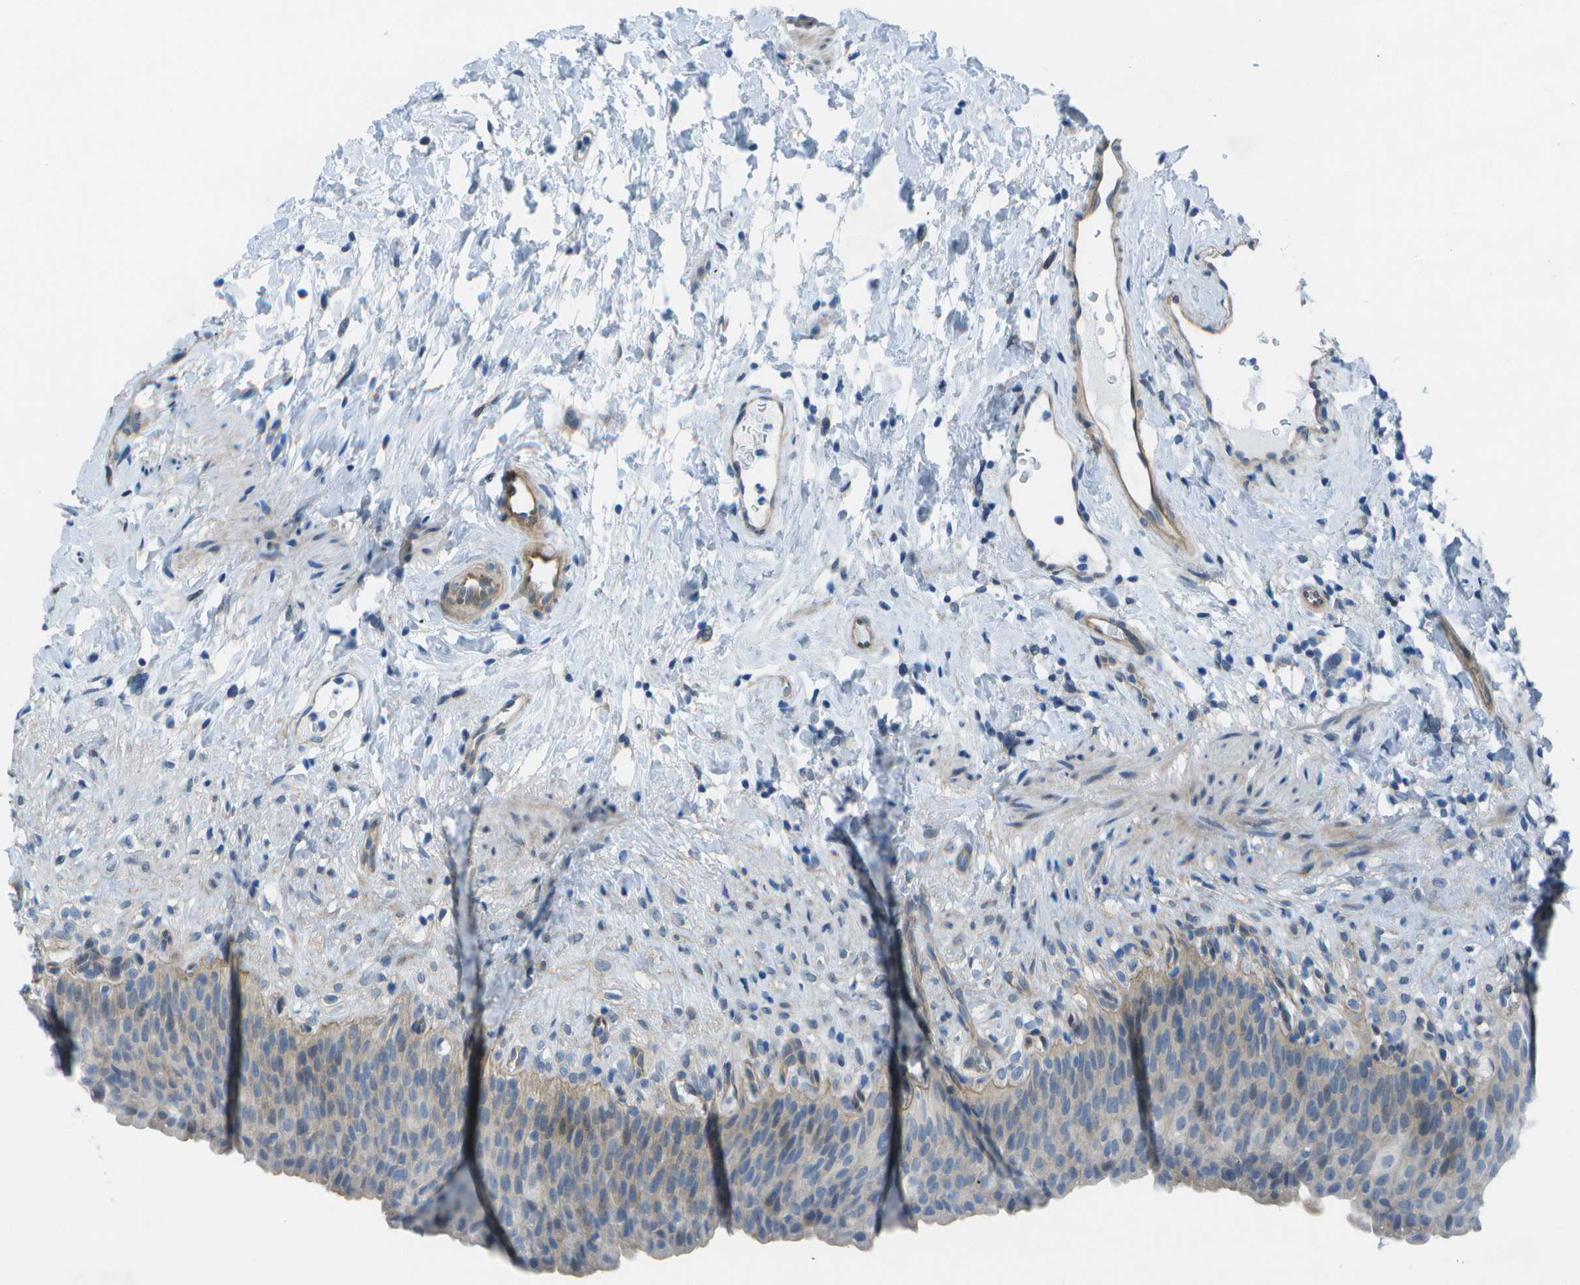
{"staining": {"intensity": "weak", "quantity": "<25%", "location": "cytoplasmic/membranous"}, "tissue": "urinary bladder", "cell_type": "Urothelial cells", "image_type": "normal", "snomed": [{"axis": "morphology", "description": "Normal tissue, NOS"}, {"axis": "topography", "description": "Urinary bladder"}], "caption": "The immunohistochemistry image has no significant positivity in urothelial cells of urinary bladder.", "gene": "SORBS3", "patient": {"sex": "female", "age": 79}}